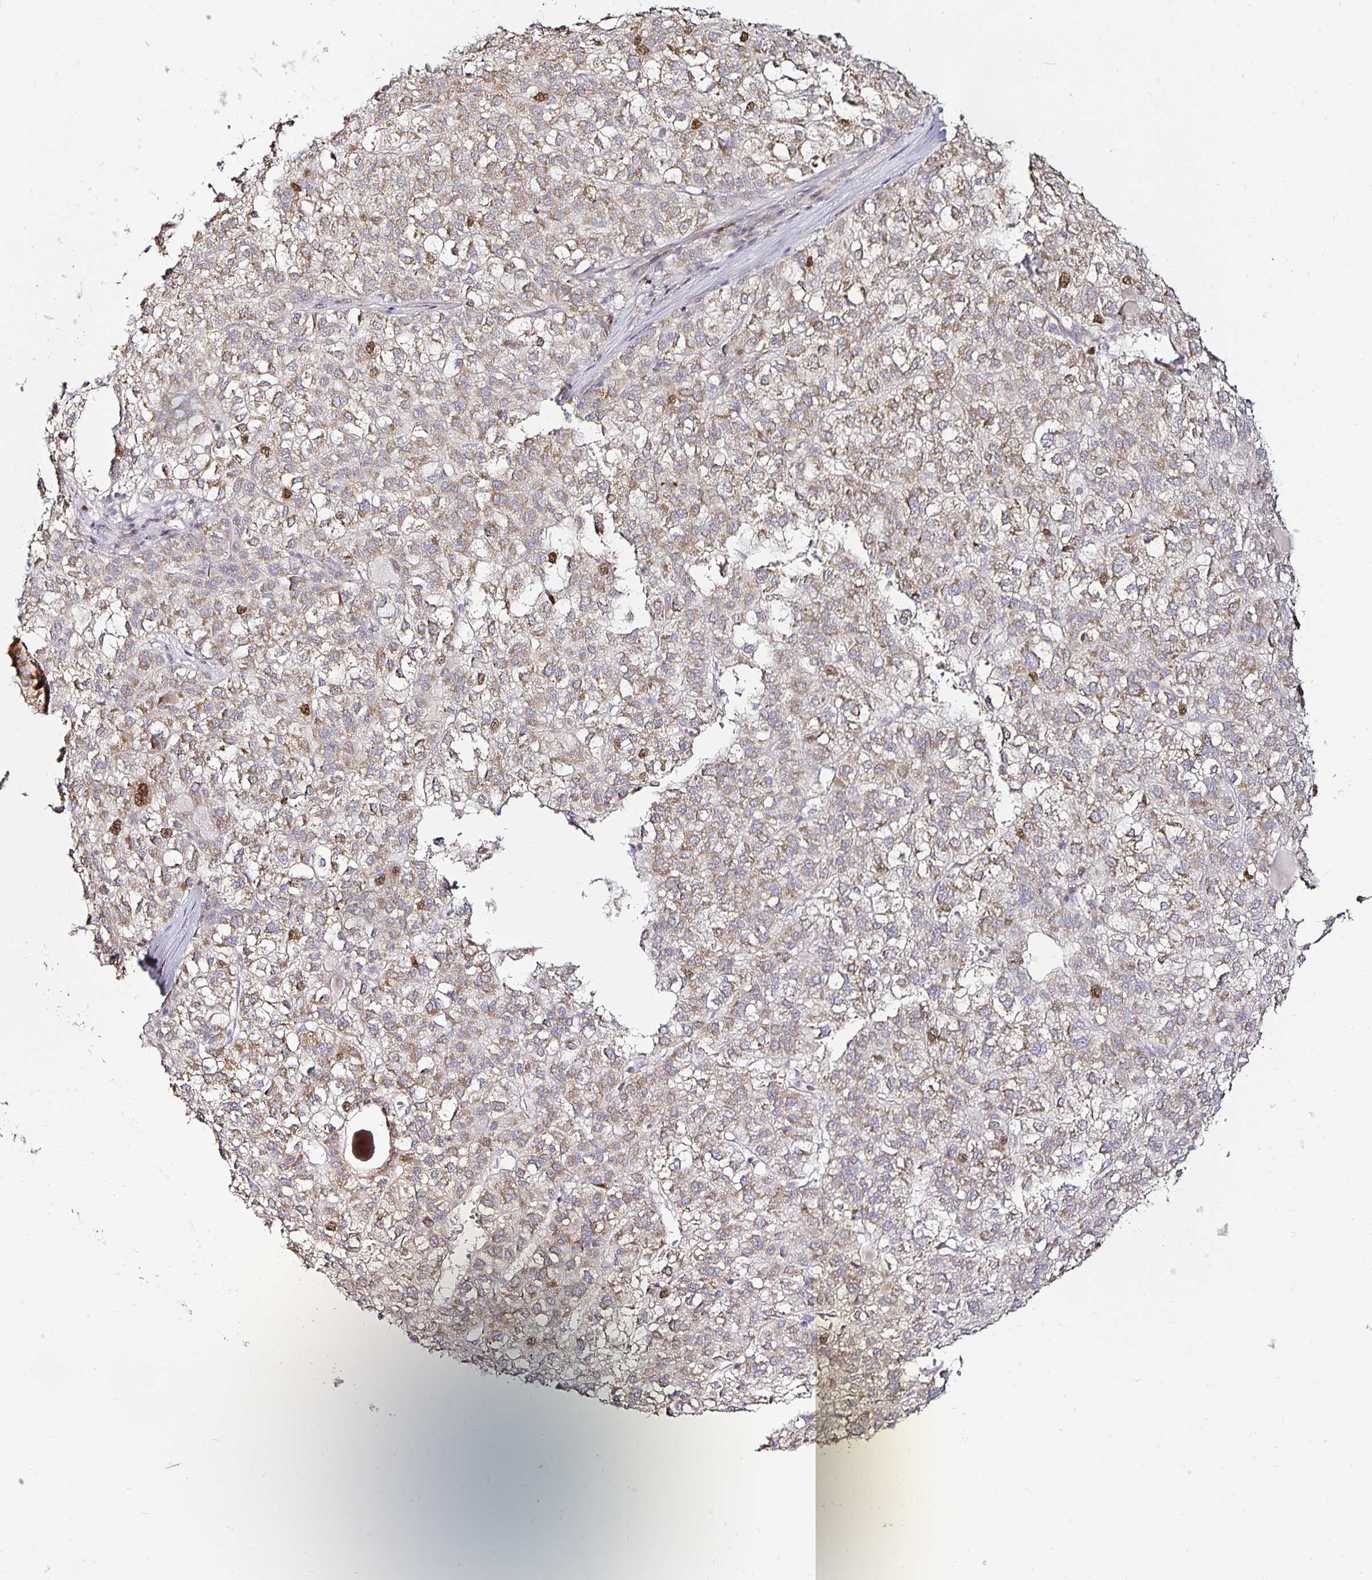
{"staining": {"intensity": "weak", "quantity": "25%-75%", "location": "cytoplasmic/membranous"}, "tissue": "liver cancer", "cell_type": "Tumor cells", "image_type": "cancer", "snomed": [{"axis": "morphology", "description": "Carcinoma, Hepatocellular, NOS"}, {"axis": "topography", "description": "Liver"}], "caption": "Immunohistochemical staining of human liver cancer (hepatocellular carcinoma) displays low levels of weak cytoplasmic/membranous staining in approximately 25%-75% of tumor cells.", "gene": "ANLN", "patient": {"sex": "female", "age": 43}}